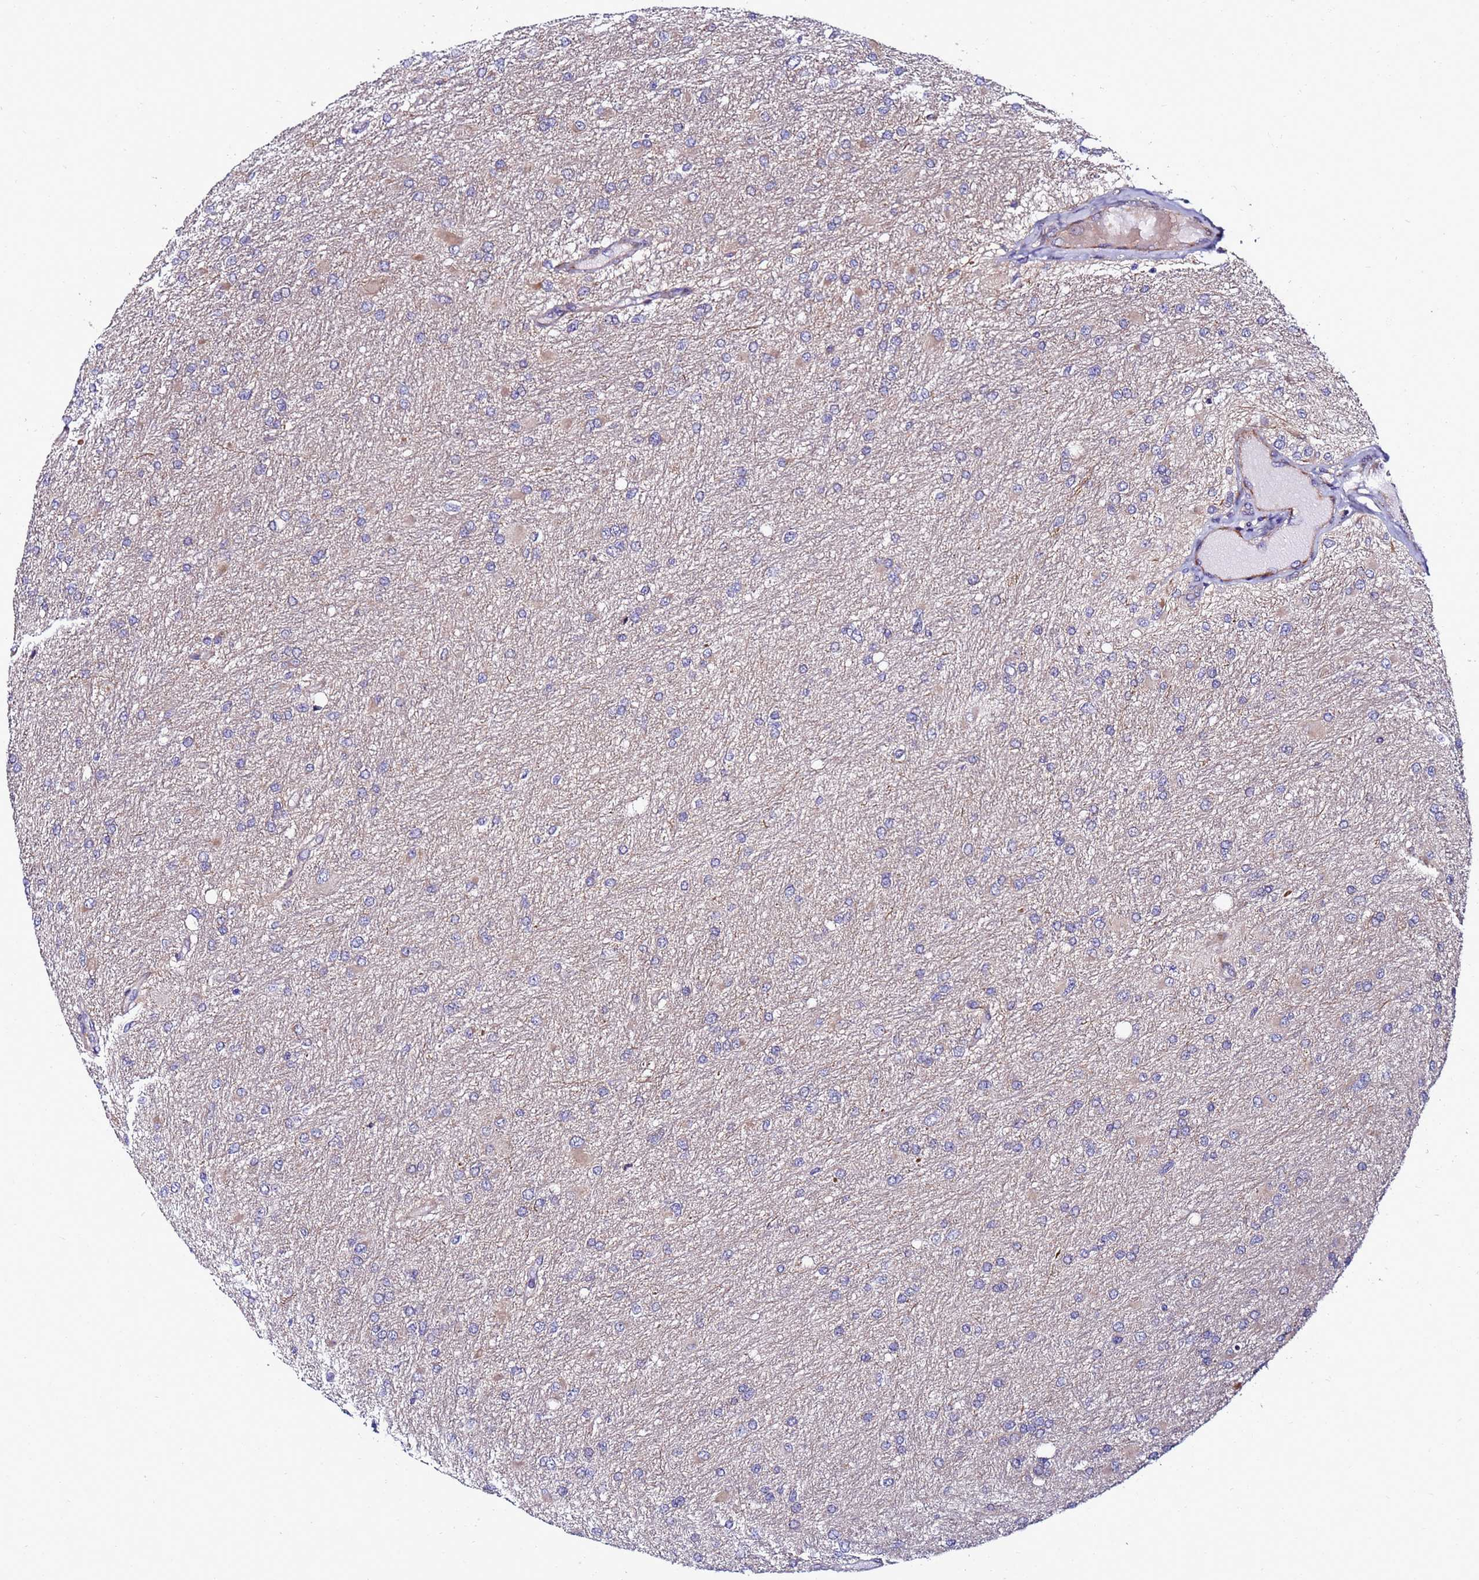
{"staining": {"intensity": "negative", "quantity": "none", "location": "none"}, "tissue": "glioma", "cell_type": "Tumor cells", "image_type": "cancer", "snomed": [{"axis": "morphology", "description": "Glioma, malignant, High grade"}, {"axis": "topography", "description": "Cerebral cortex"}], "caption": "A high-resolution micrograph shows IHC staining of malignant glioma (high-grade), which shows no significant staining in tumor cells. Nuclei are stained in blue.", "gene": "MCRIP1", "patient": {"sex": "female", "age": 36}}